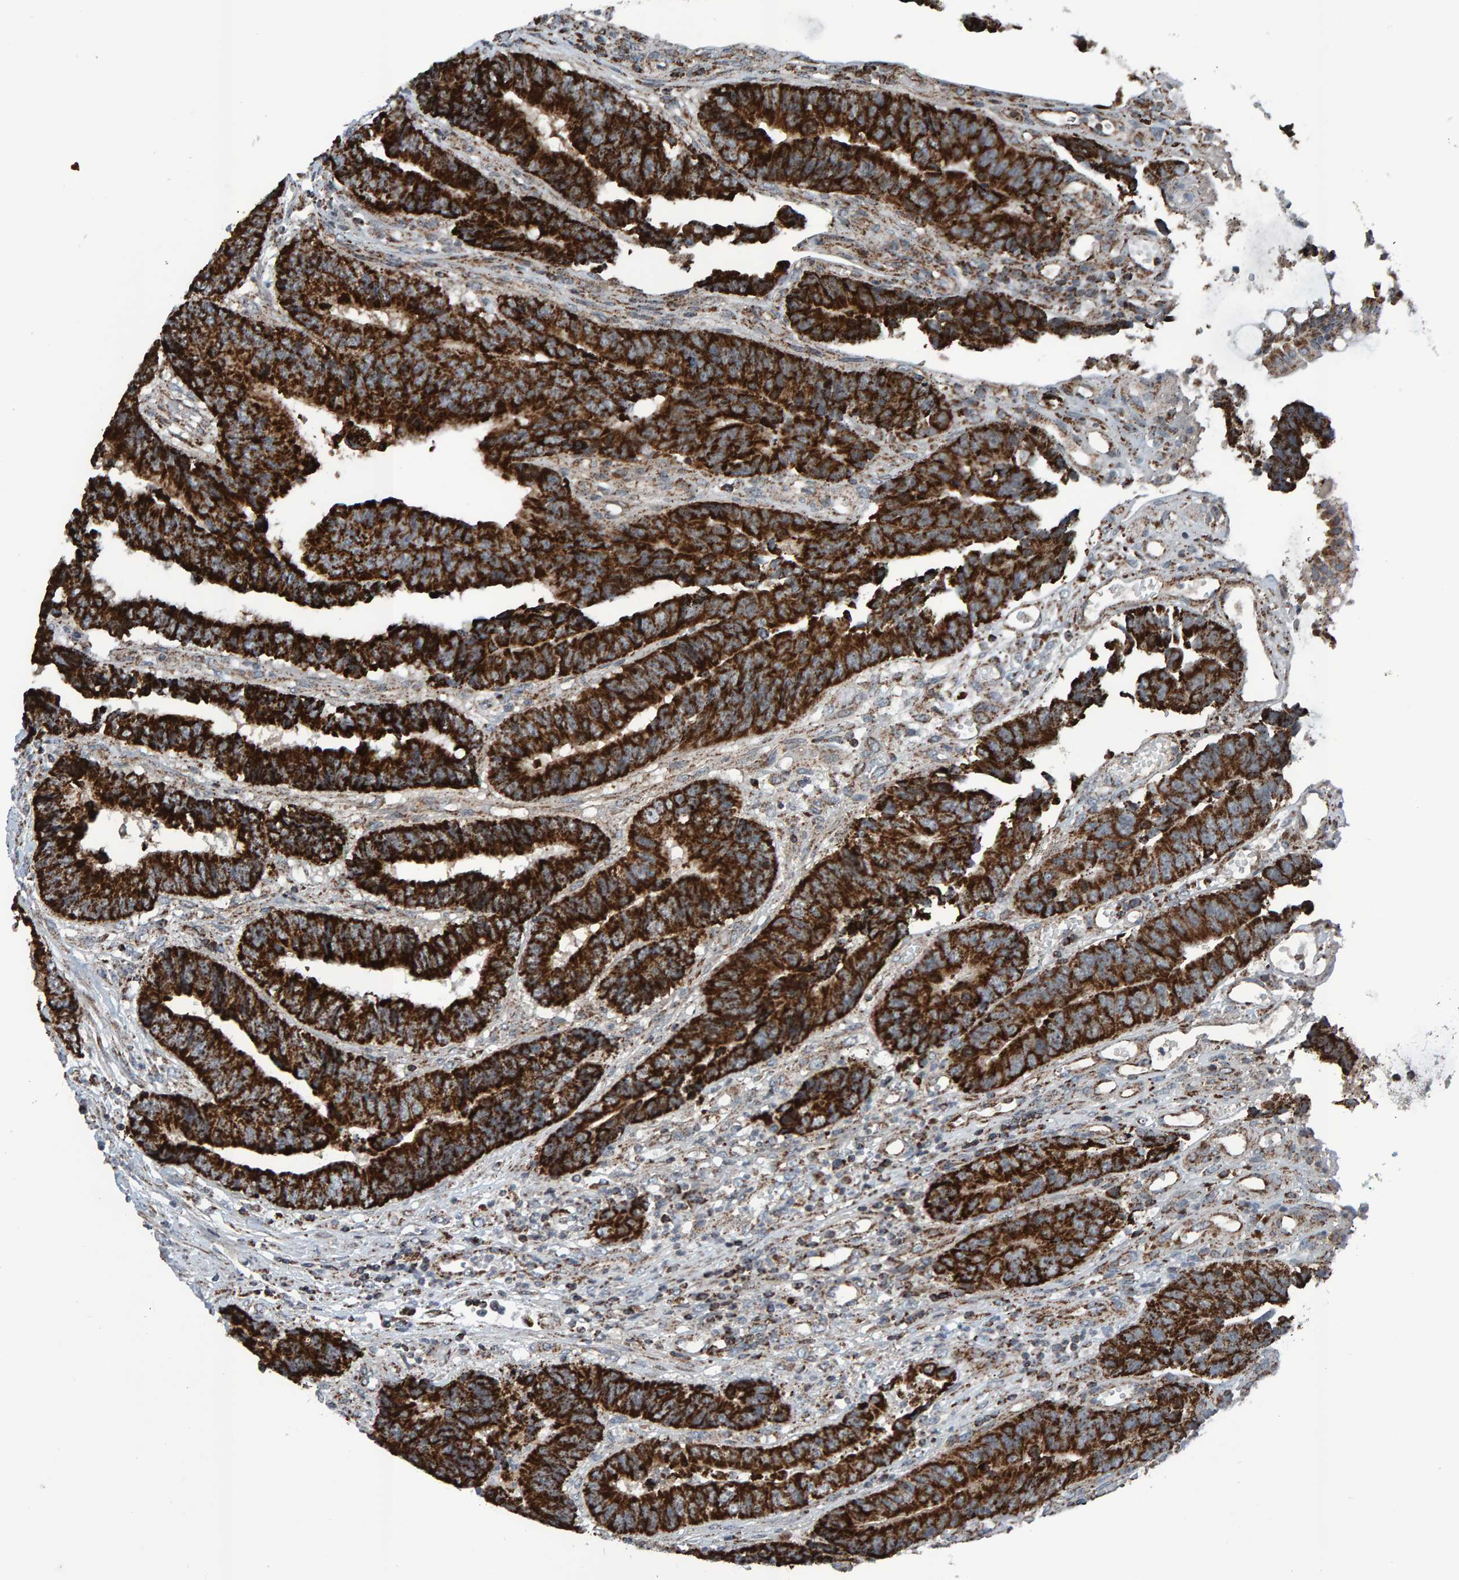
{"staining": {"intensity": "strong", "quantity": ">75%", "location": "cytoplasmic/membranous"}, "tissue": "colorectal cancer", "cell_type": "Tumor cells", "image_type": "cancer", "snomed": [{"axis": "morphology", "description": "Adenocarcinoma, NOS"}, {"axis": "topography", "description": "Rectum"}], "caption": "Colorectal adenocarcinoma stained with IHC demonstrates strong cytoplasmic/membranous staining in approximately >75% of tumor cells.", "gene": "ZNF48", "patient": {"sex": "male", "age": 84}}